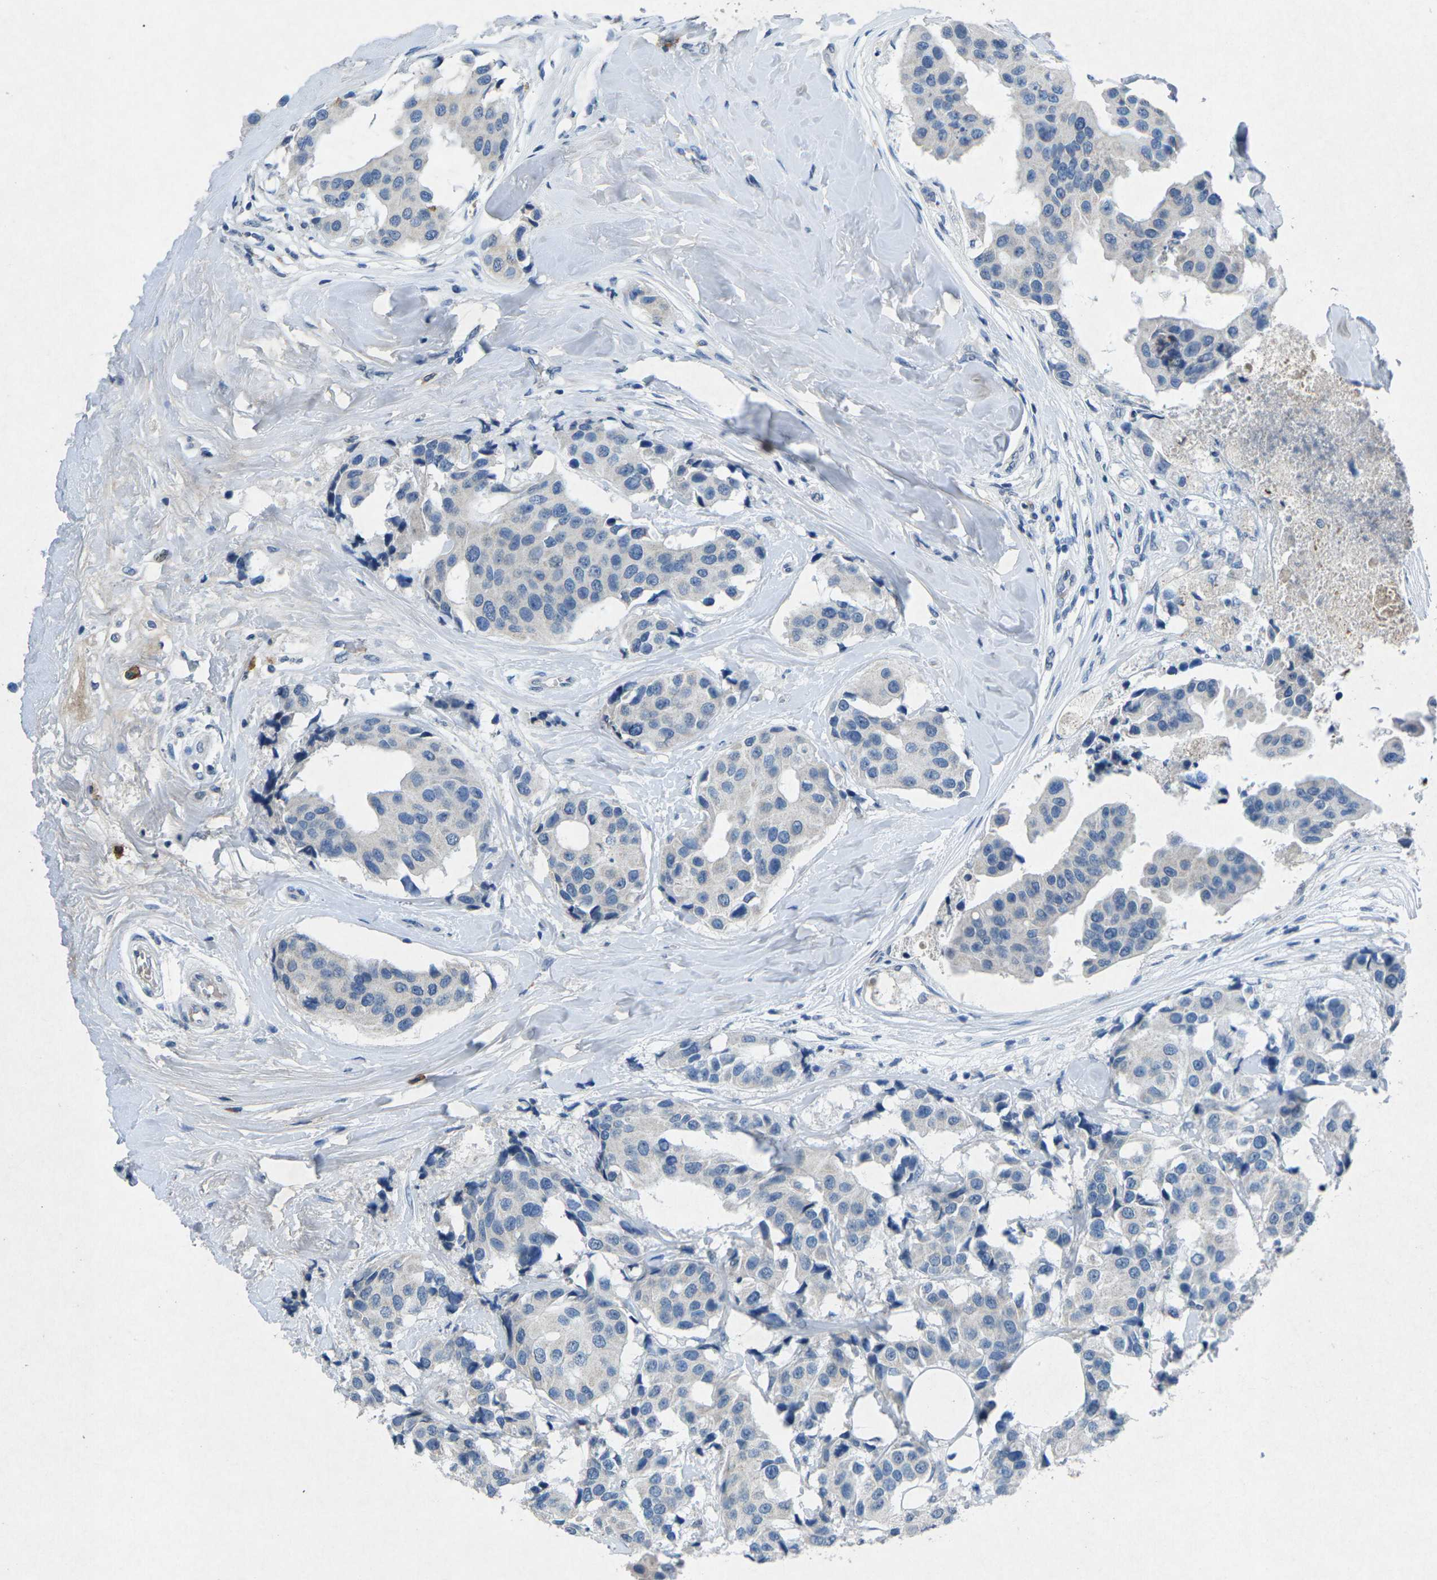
{"staining": {"intensity": "negative", "quantity": "none", "location": "none"}, "tissue": "breast cancer", "cell_type": "Tumor cells", "image_type": "cancer", "snomed": [{"axis": "morphology", "description": "Normal tissue, NOS"}, {"axis": "morphology", "description": "Duct carcinoma"}, {"axis": "topography", "description": "Breast"}], "caption": "IHC histopathology image of neoplastic tissue: human breast cancer (invasive ductal carcinoma) stained with DAB (3,3'-diaminobenzidine) reveals no significant protein positivity in tumor cells.", "gene": "PLG", "patient": {"sex": "female", "age": 39}}